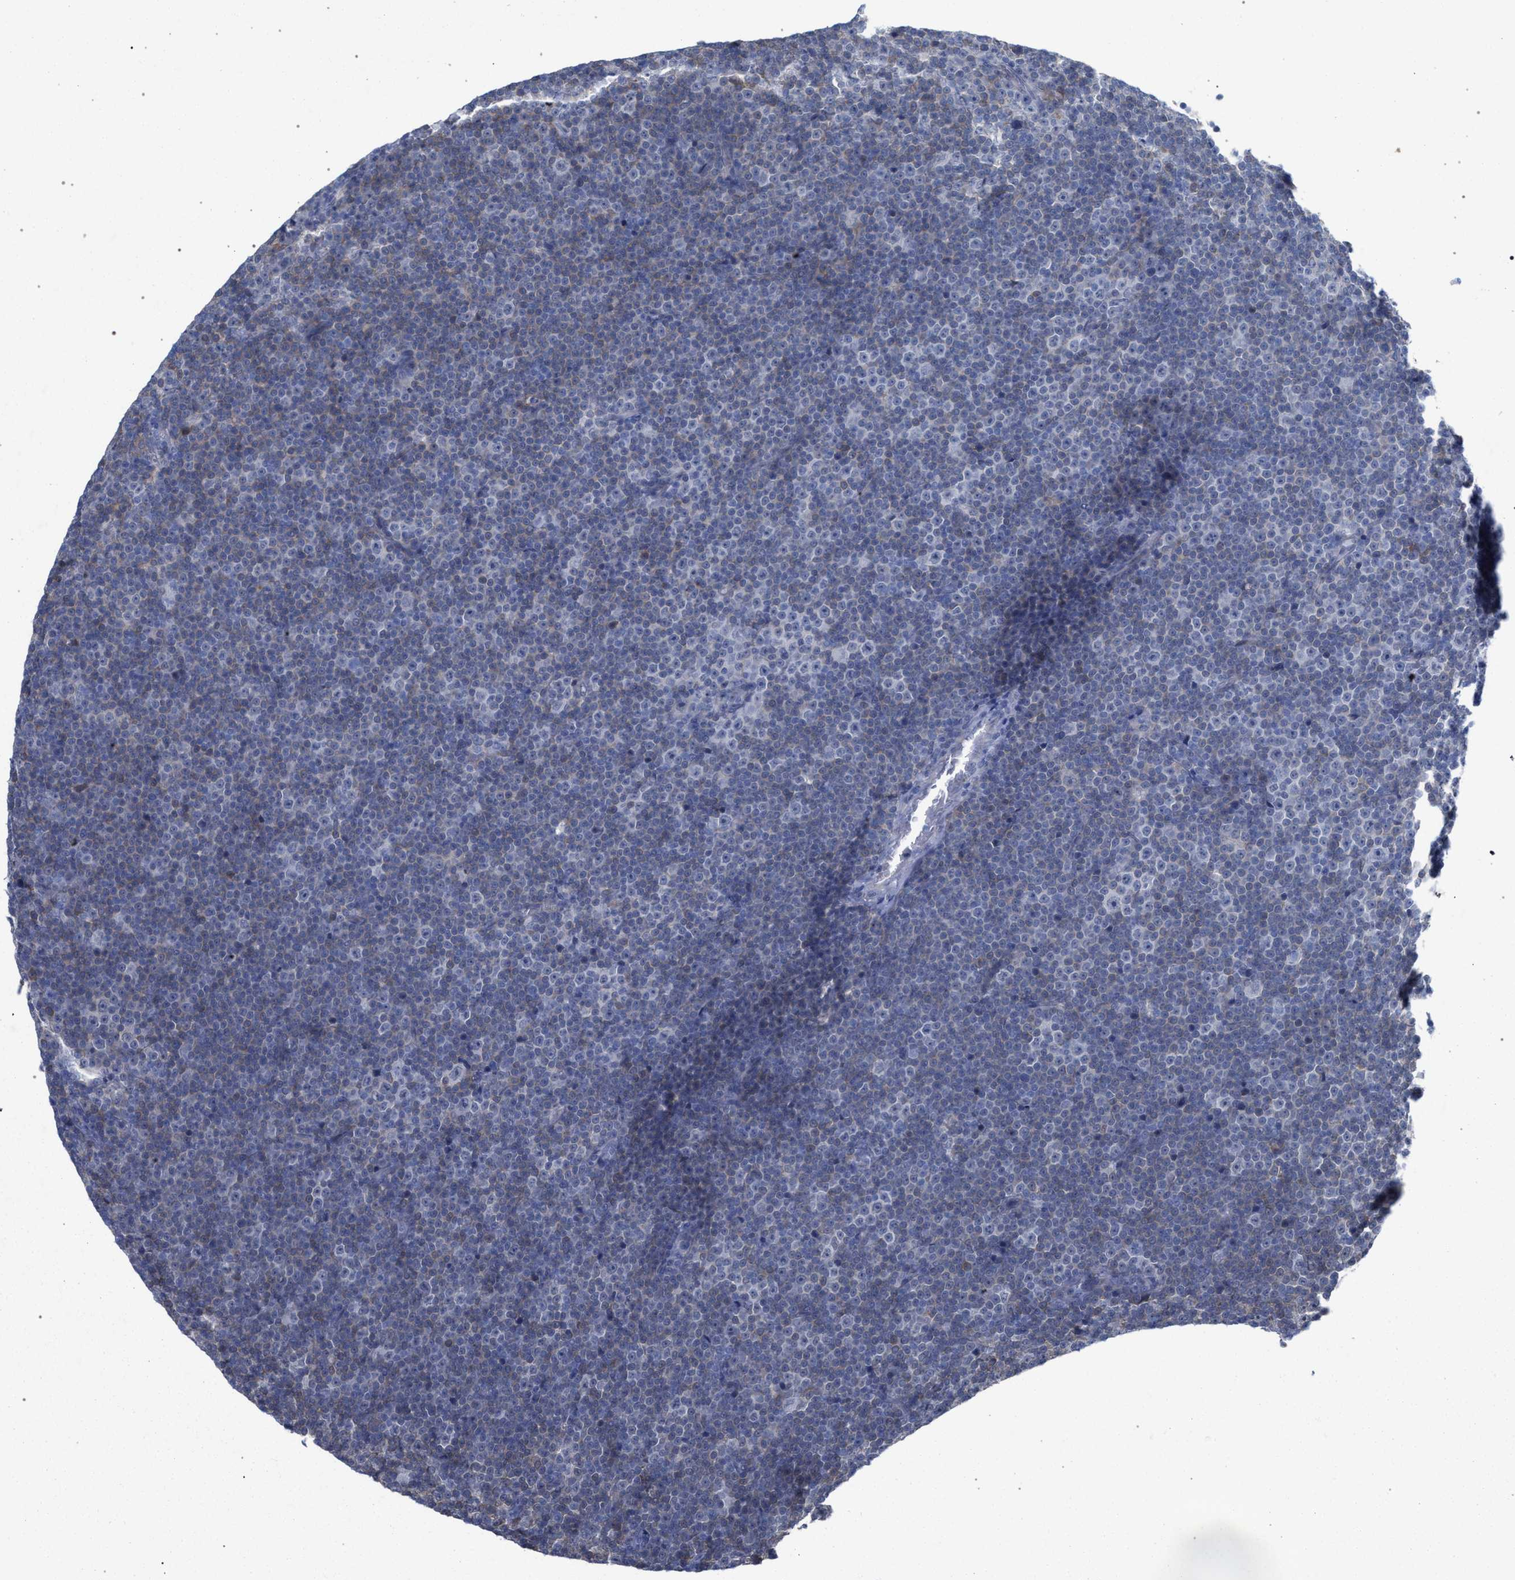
{"staining": {"intensity": "weak", "quantity": "<25%", "location": "cytoplasmic/membranous"}, "tissue": "lymphoma", "cell_type": "Tumor cells", "image_type": "cancer", "snomed": [{"axis": "morphology", "description": "Malignant lymphoma, non-Hodgkin's type, Low grade"}, {"axis": "topography", "description": "Lymph node"}], "caption": "The image demonstrates no staining of tumor cells in low-grade malignant lymphoma, non-Hodgkin's type. (DAB immunohistochemistry with hematoxylin counter stain).", "gene": "FHOD3", "patient": {"sex": "female", "age": 67}}